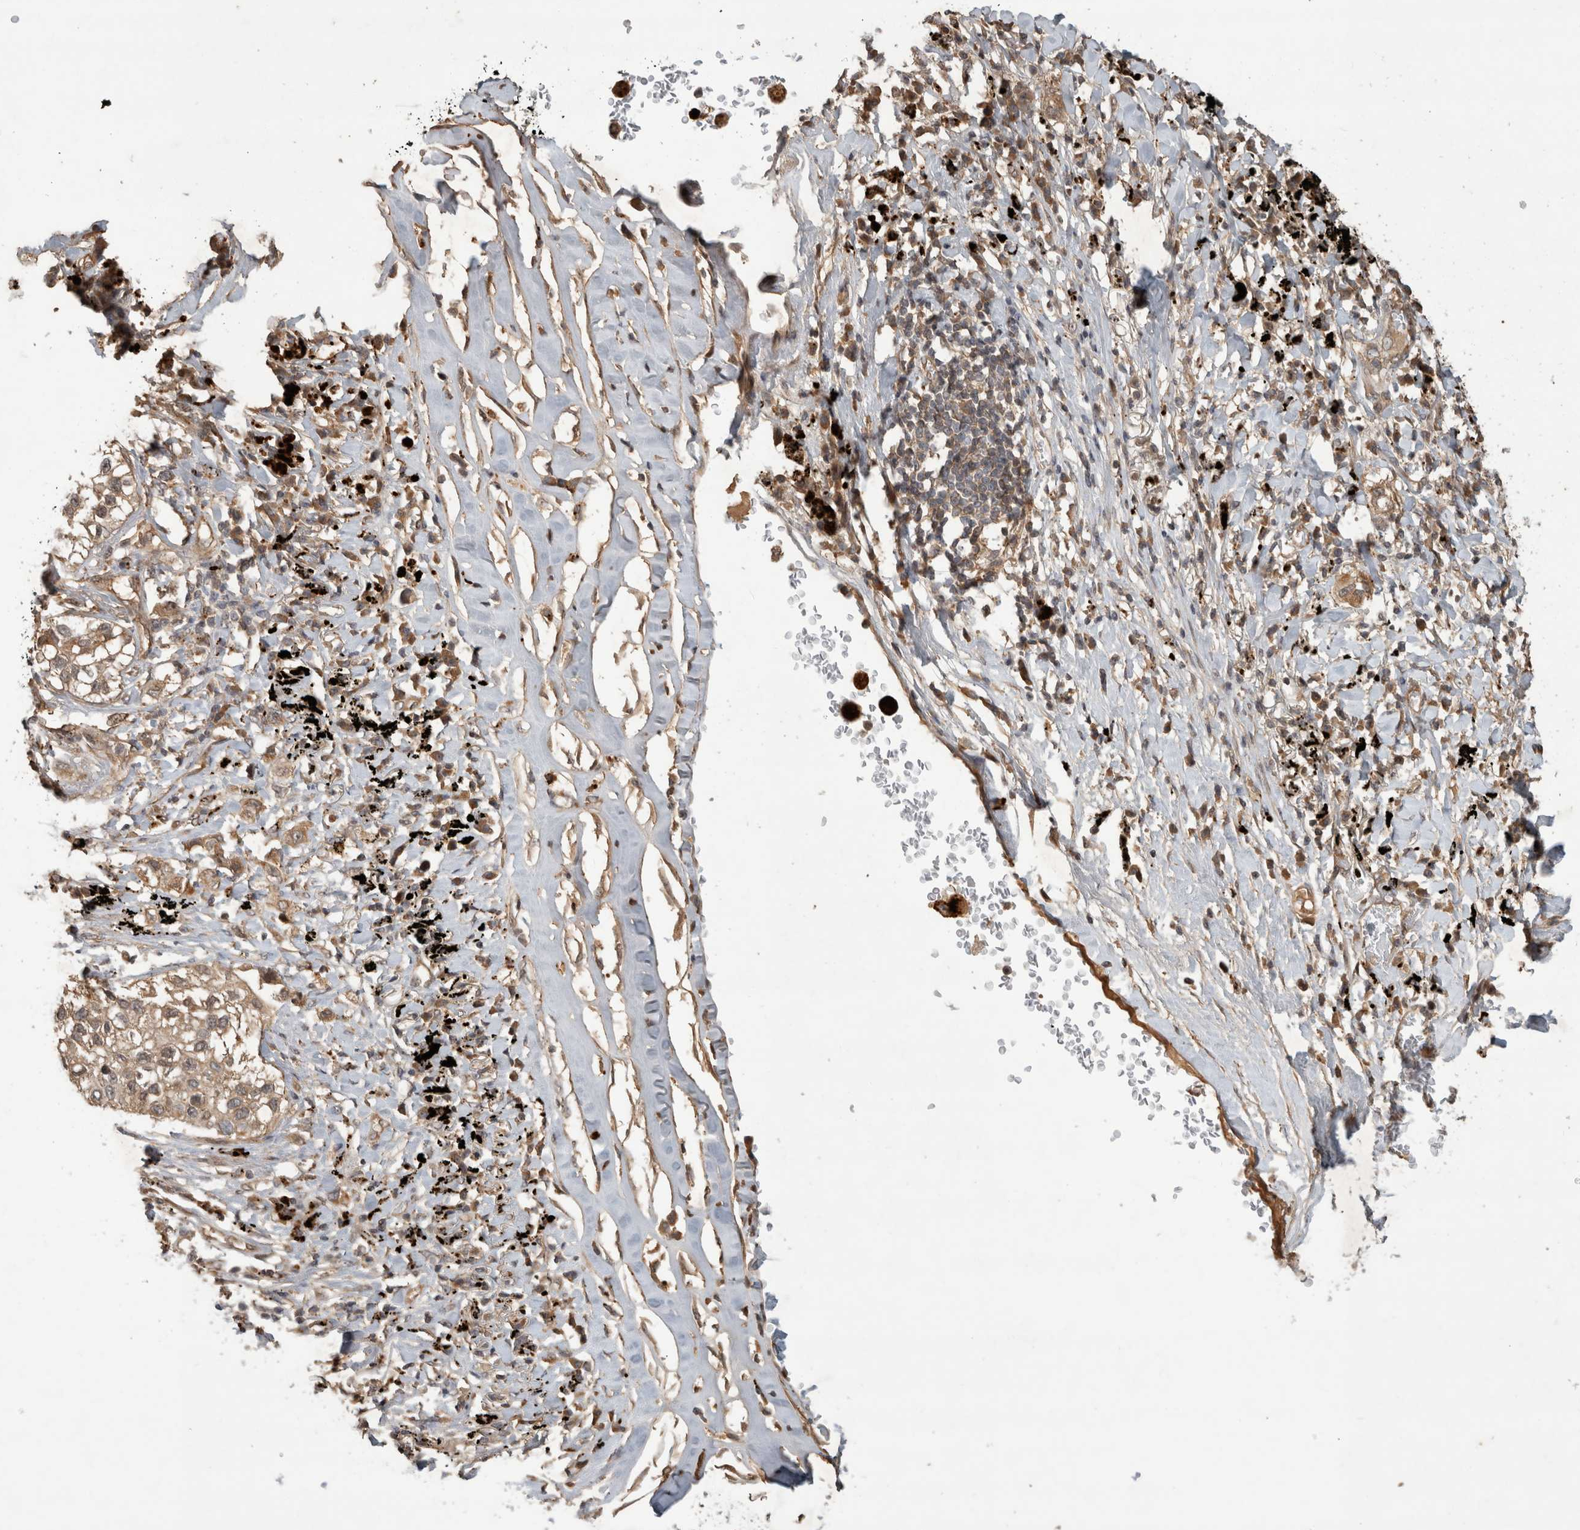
{"staining": {"intensity": "moderate", "quantity": ">75%", "location": "cytoplasmic/membranous"}, "tissue": "lung cancer", "cell_type": "Tumor cells", "image_type": "cancer", "snomed": [{"axis": "morphology", "description": "Adenocarcinoma, NOS"}, {"axis": "topography", "description": "Lung"}], "caption": "A medium amount of moderate cytoplasmic/membranous expression is identified in about >75% of tumor cells in lung cancer (adenocarcinoma) tissue.", "gene": "PITPNC1", "patient": {"sex": "male", "age": 63}}